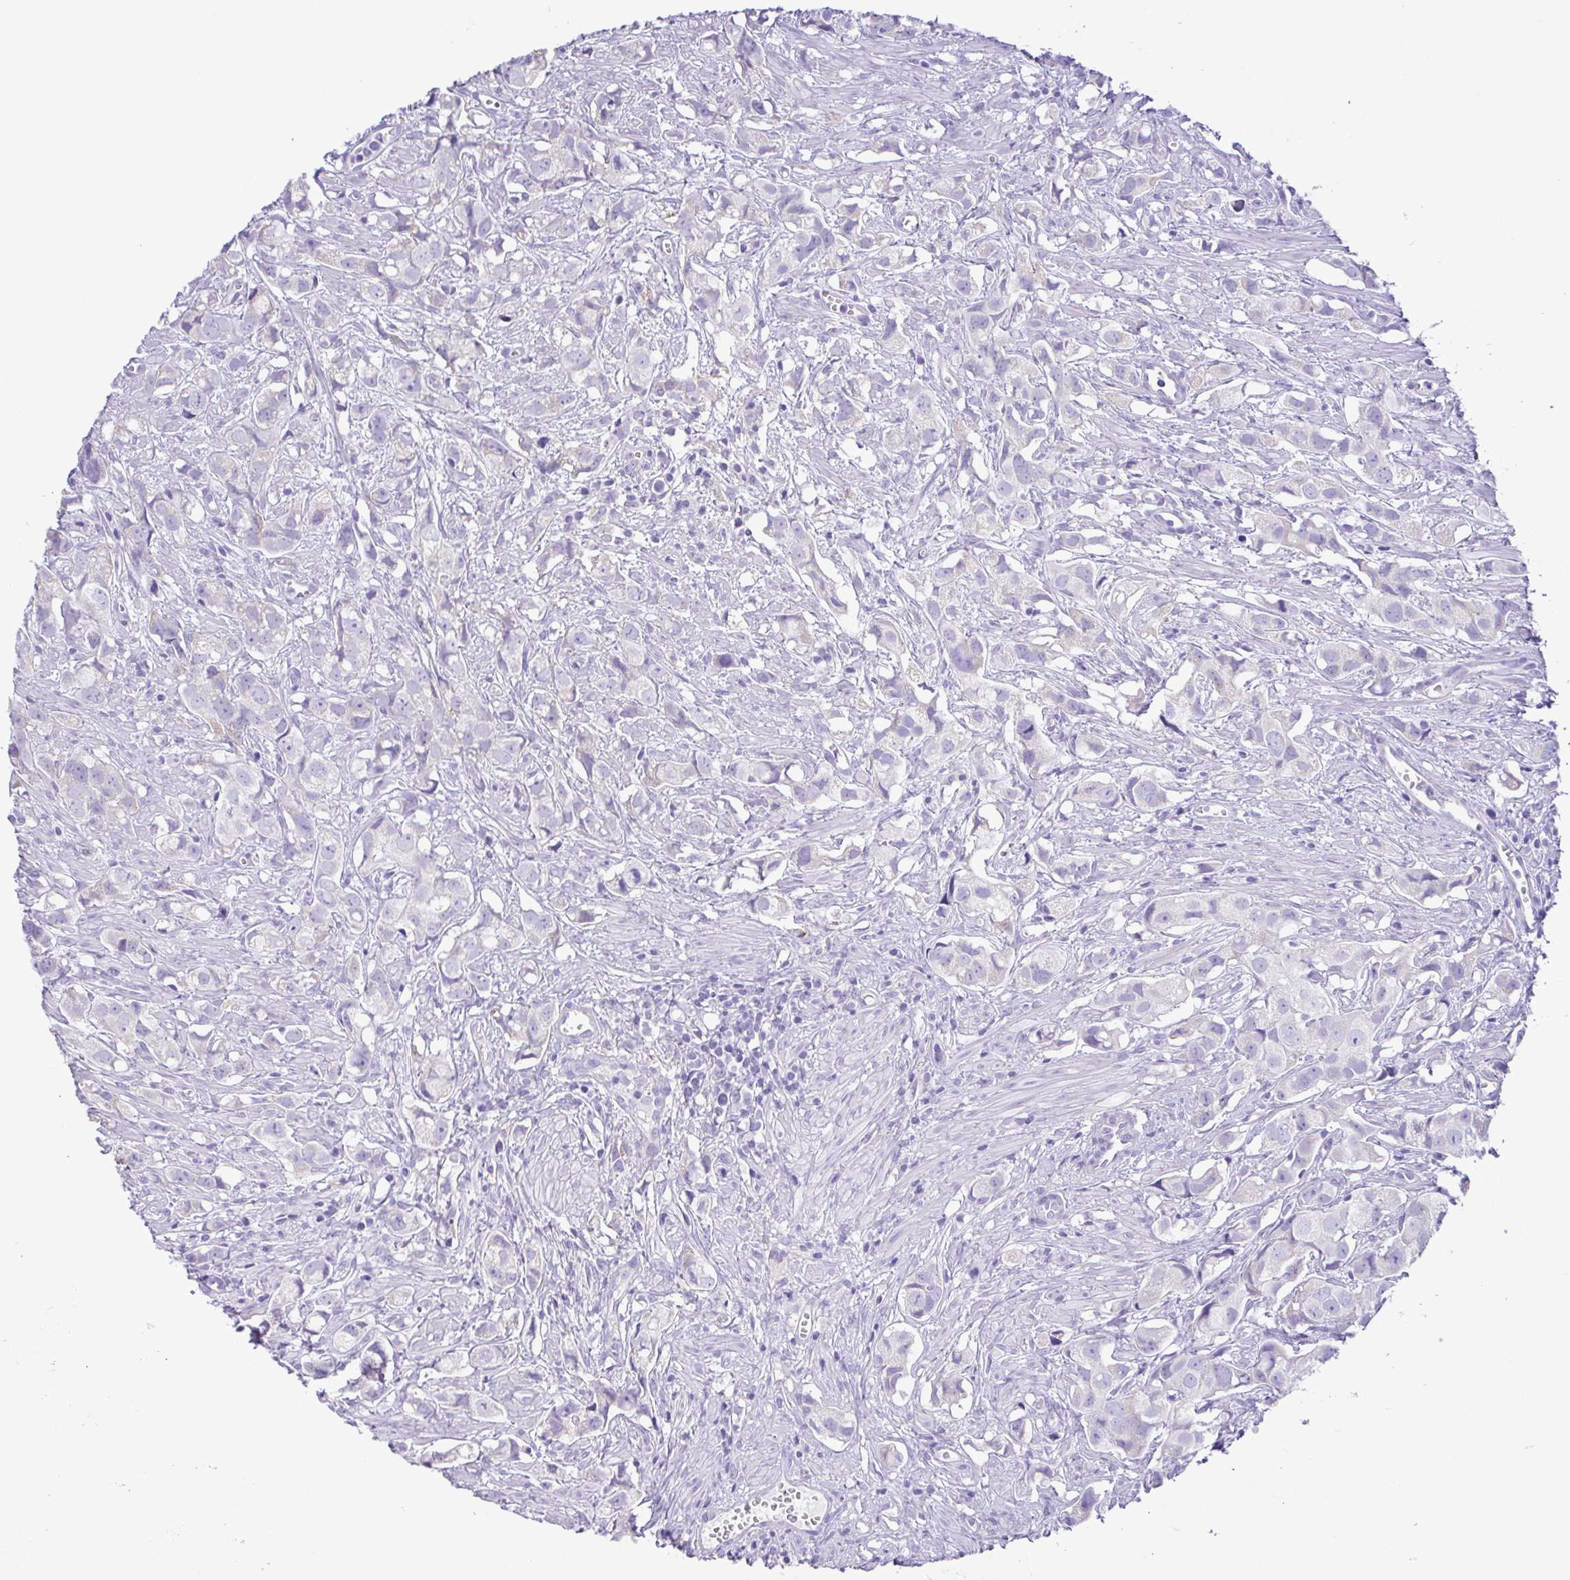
{"staining": {"intensity": "negative", "quantity": "none", "location": "none"}, "tissue": "prostate cancer", "cell_type": "Tumor cells", "image_type": "cancer", "snomed": [{"axis": "morphology", "description": "Adenocarcinoma, High grade"}, {"axis": "topography", "description": "Prostate"}], "caption": "High power microscopy image of an immunohistochemistry (IHC) image of adenocarcinoma (high-grade) (prostate), revealing no significant expression in tumor cells.", "gene": "CD72", "patient": {"sex": "male", "age": 58}}